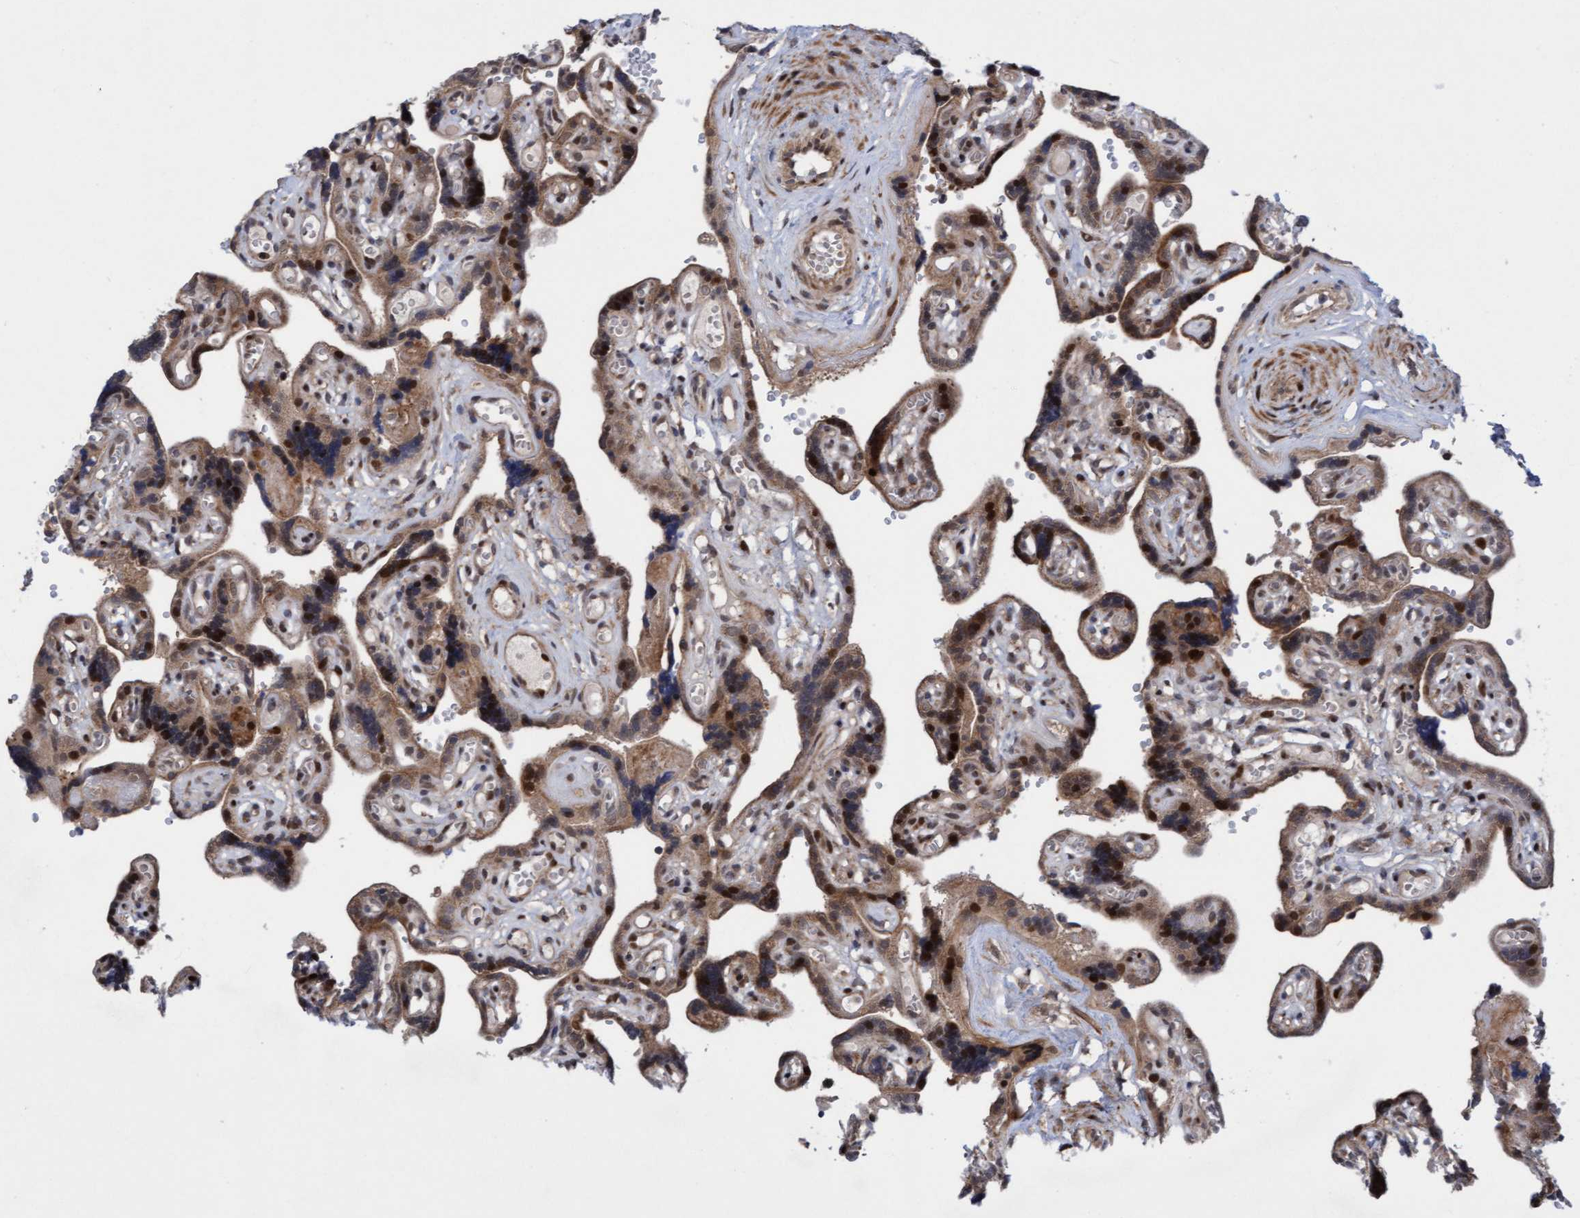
{"staining": {"intensity": "moderate", "quantity": ">75%", "location": "cytoplasmic/membranous,nuclear"}, "tissue": "placenta", "cell_type": "Decidual cells", "image_type": "normal", "snomed": [{"axis": "morphology", "description": "Normal tissue, NOS"}, {"axis": "topography", "description": "Placenta"}], "caption": "Immunohistochemistry micrograph of normal placenta: placenta stained using IHC exhibits medium levels of moderate protein expression localized specifically in the cytoplasmic/membranous,nuclear of decidual cells, appearing as a cytoplasmic/membranous,nuclear brown color.", "gene": "ITFG1", "patient": {"sex": "female", "age": 30}}